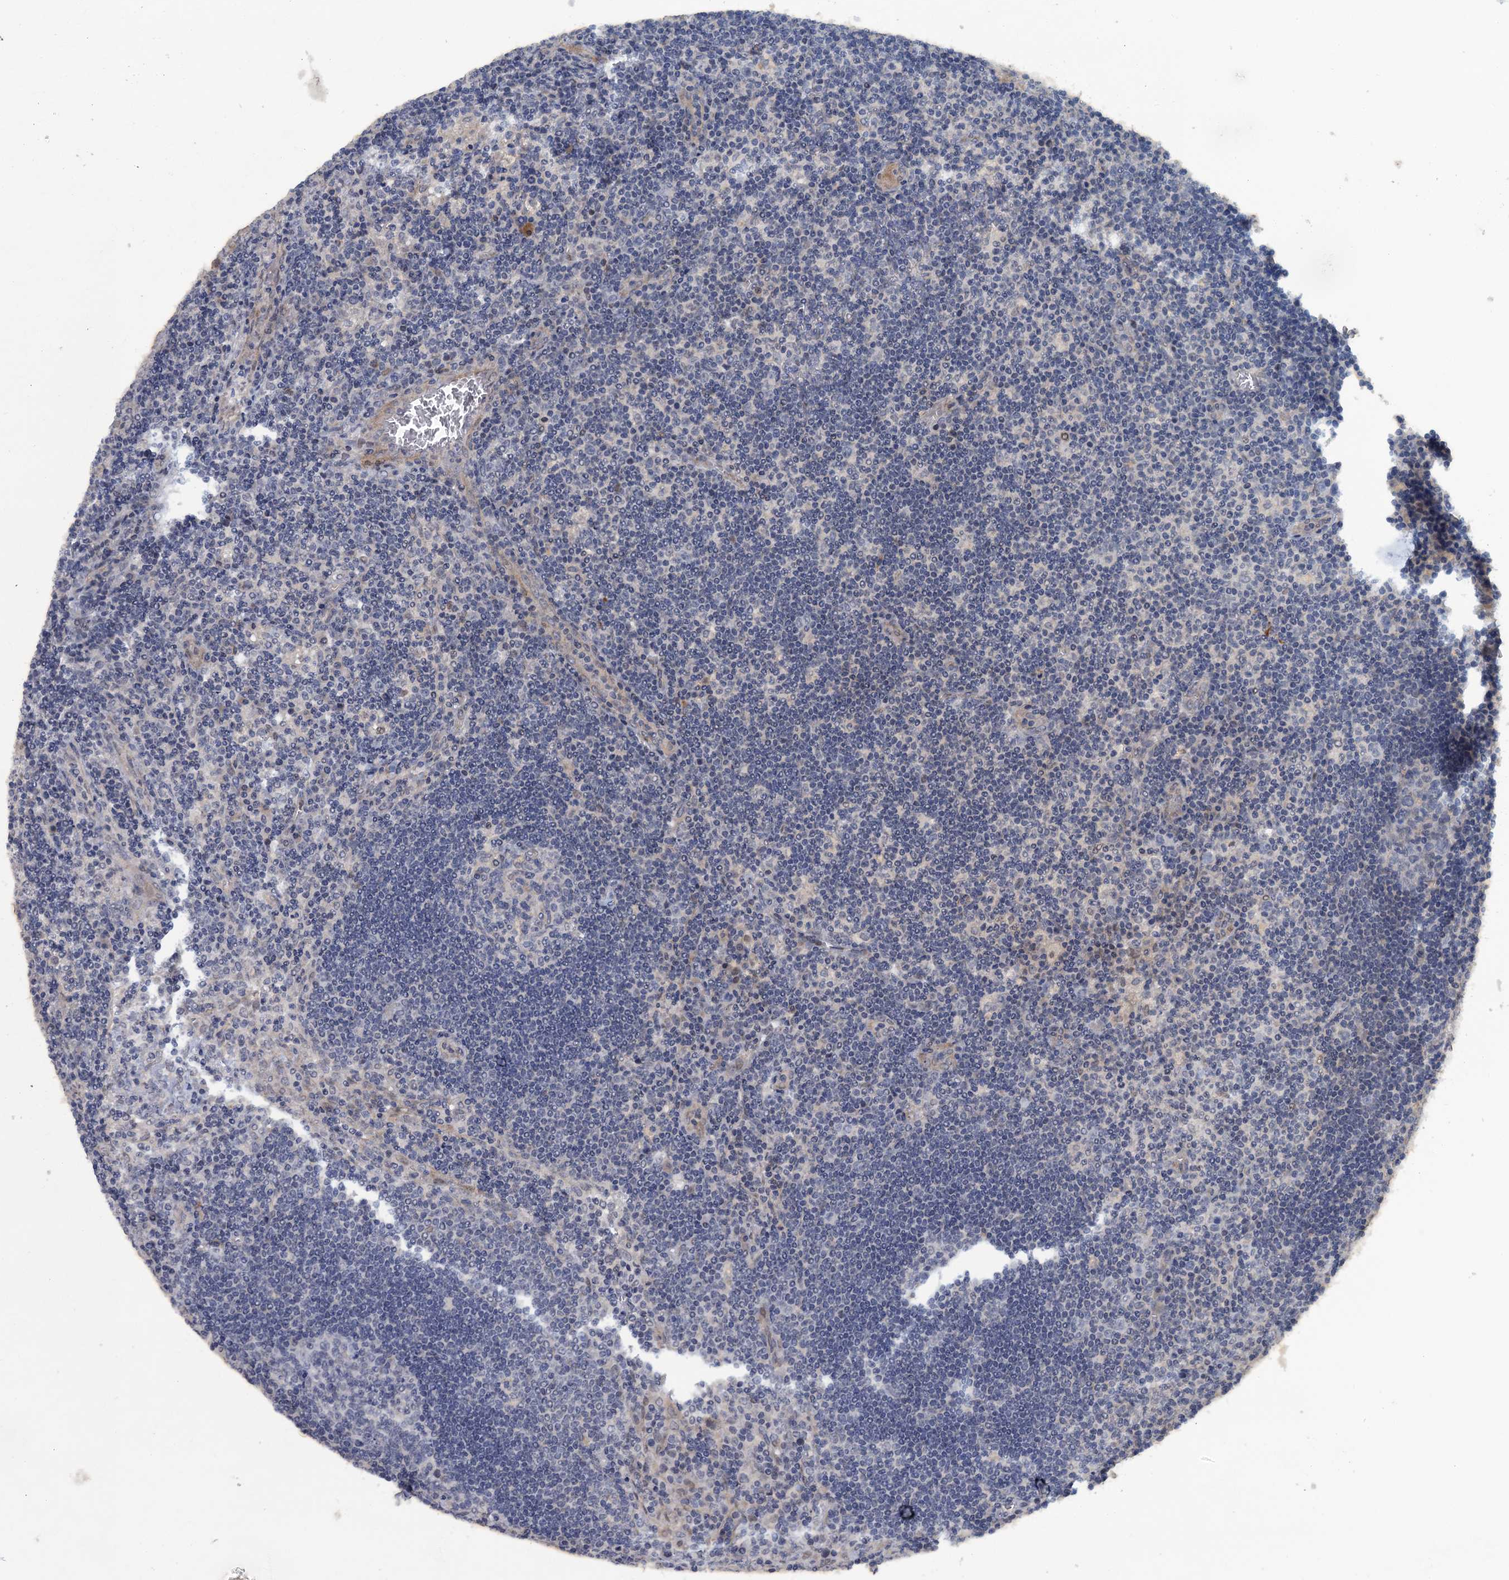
{"staining": {"intensity": "negative", "quantity": "none", "location": "none"}, "tissue": "lymph node", "cell_type": "Germinal center cells", "image_type": "normal", "snomed": [{"axis": "morphology", "description": "Normal tissue, NOS"}, {"axis": "topography", "description": "Lymph node"}], "caption": "Immunohistochemistry (IHC) of benign lymph node exhibits no positivity in germinal center cells.", "gene": "MYO16", "patient": {"sex": "male", "age": 58}}